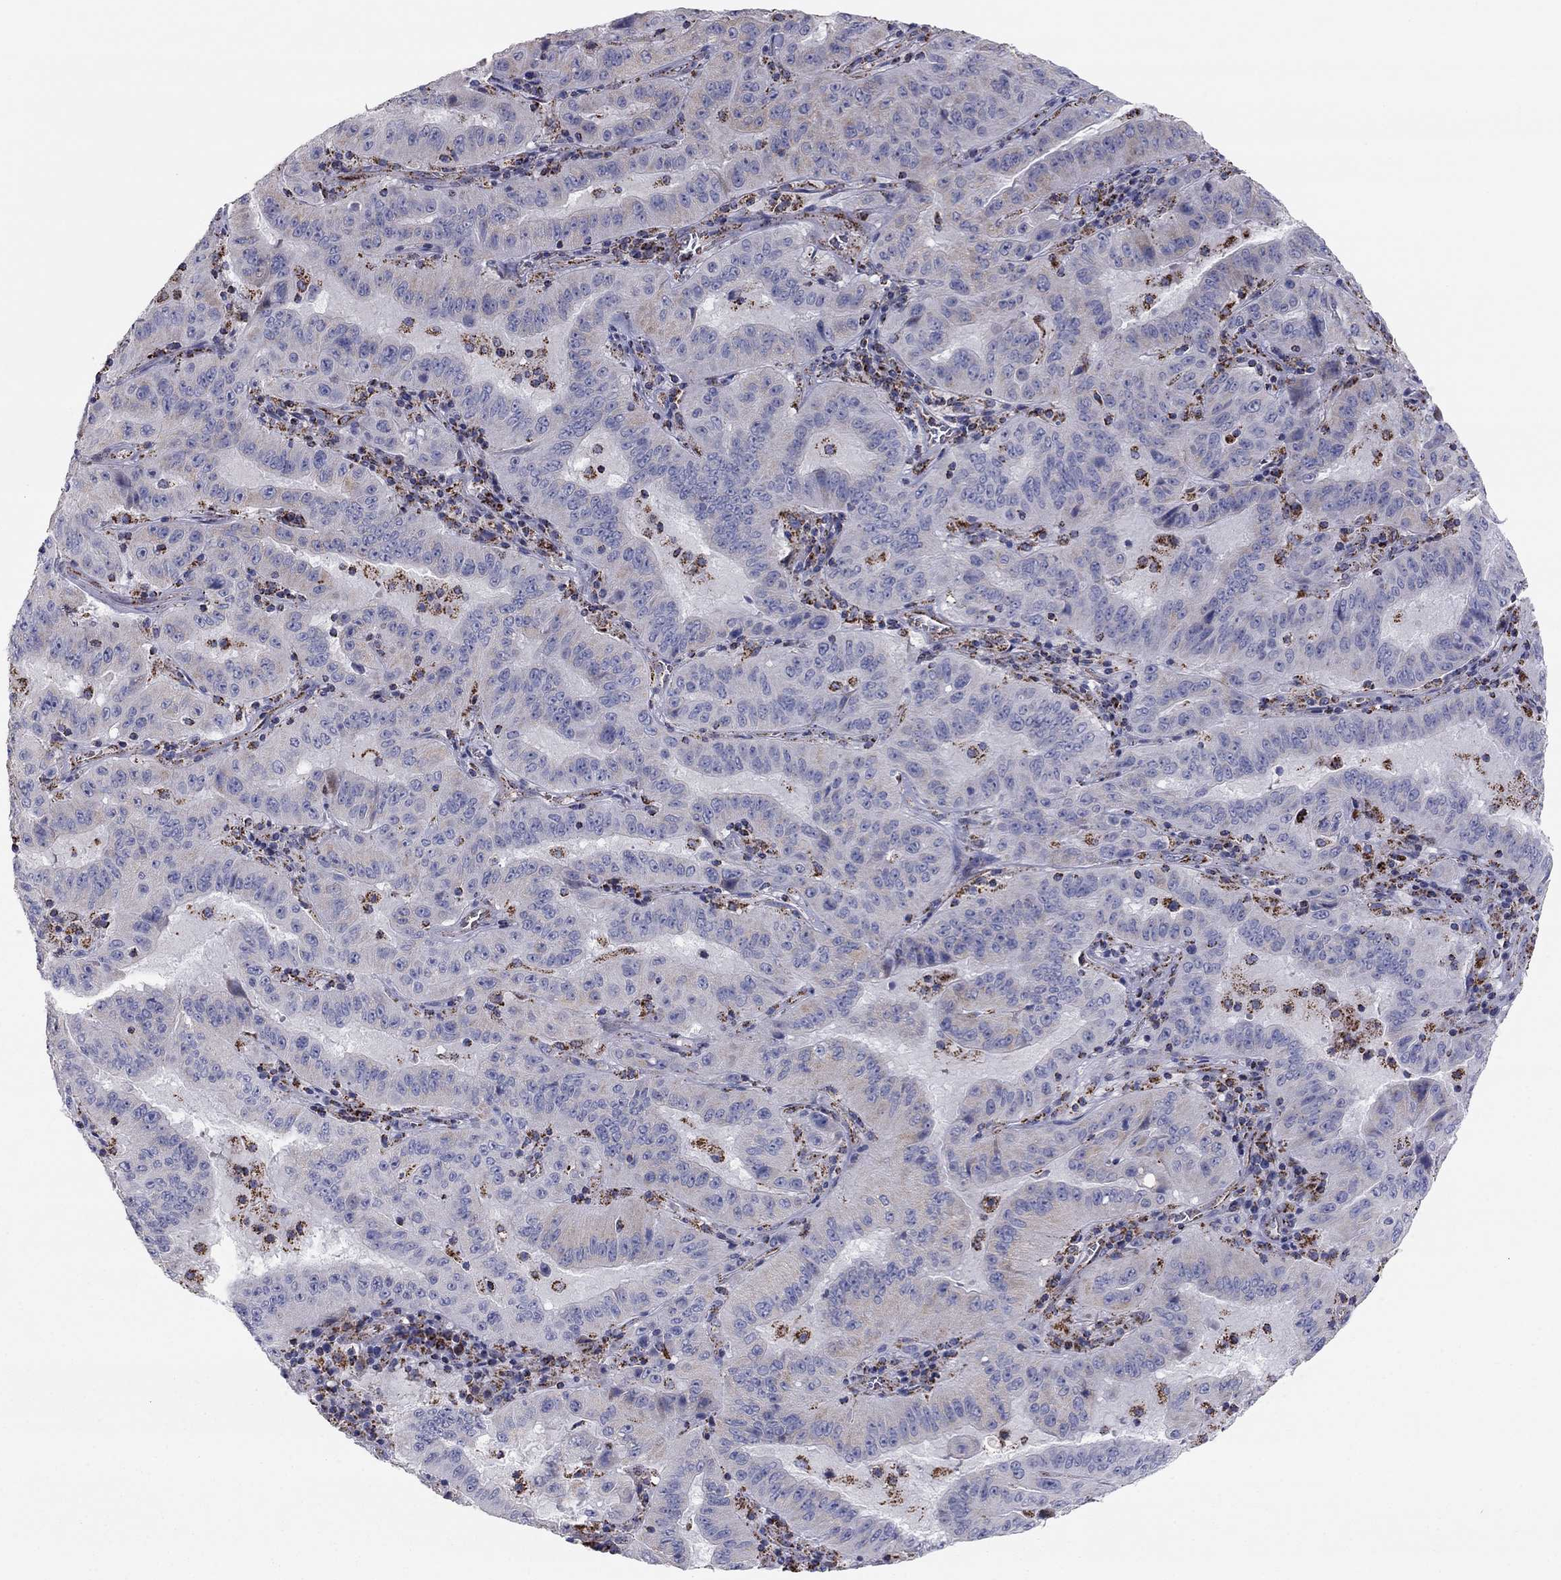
{"staining": {"intensity": "negative", "quantity": "none", "location": "none"}, "tissue": "pancreatic cancer", "cell_type": "Tumor cells", "image_type": "cancer", "snomed": [{"axis": "morphology", "description": "Adenocarcinoma, NOS"}, {"axis": "topography", "description": "Pancreas"}], "caption": "Immunohistochemistry (IHC) of adenocarcinoma (pancreatic) demonstrates no positivity in tumor cells.", "gene": "NDUFV1", "patient": {"sex": "male", "age": 63}}